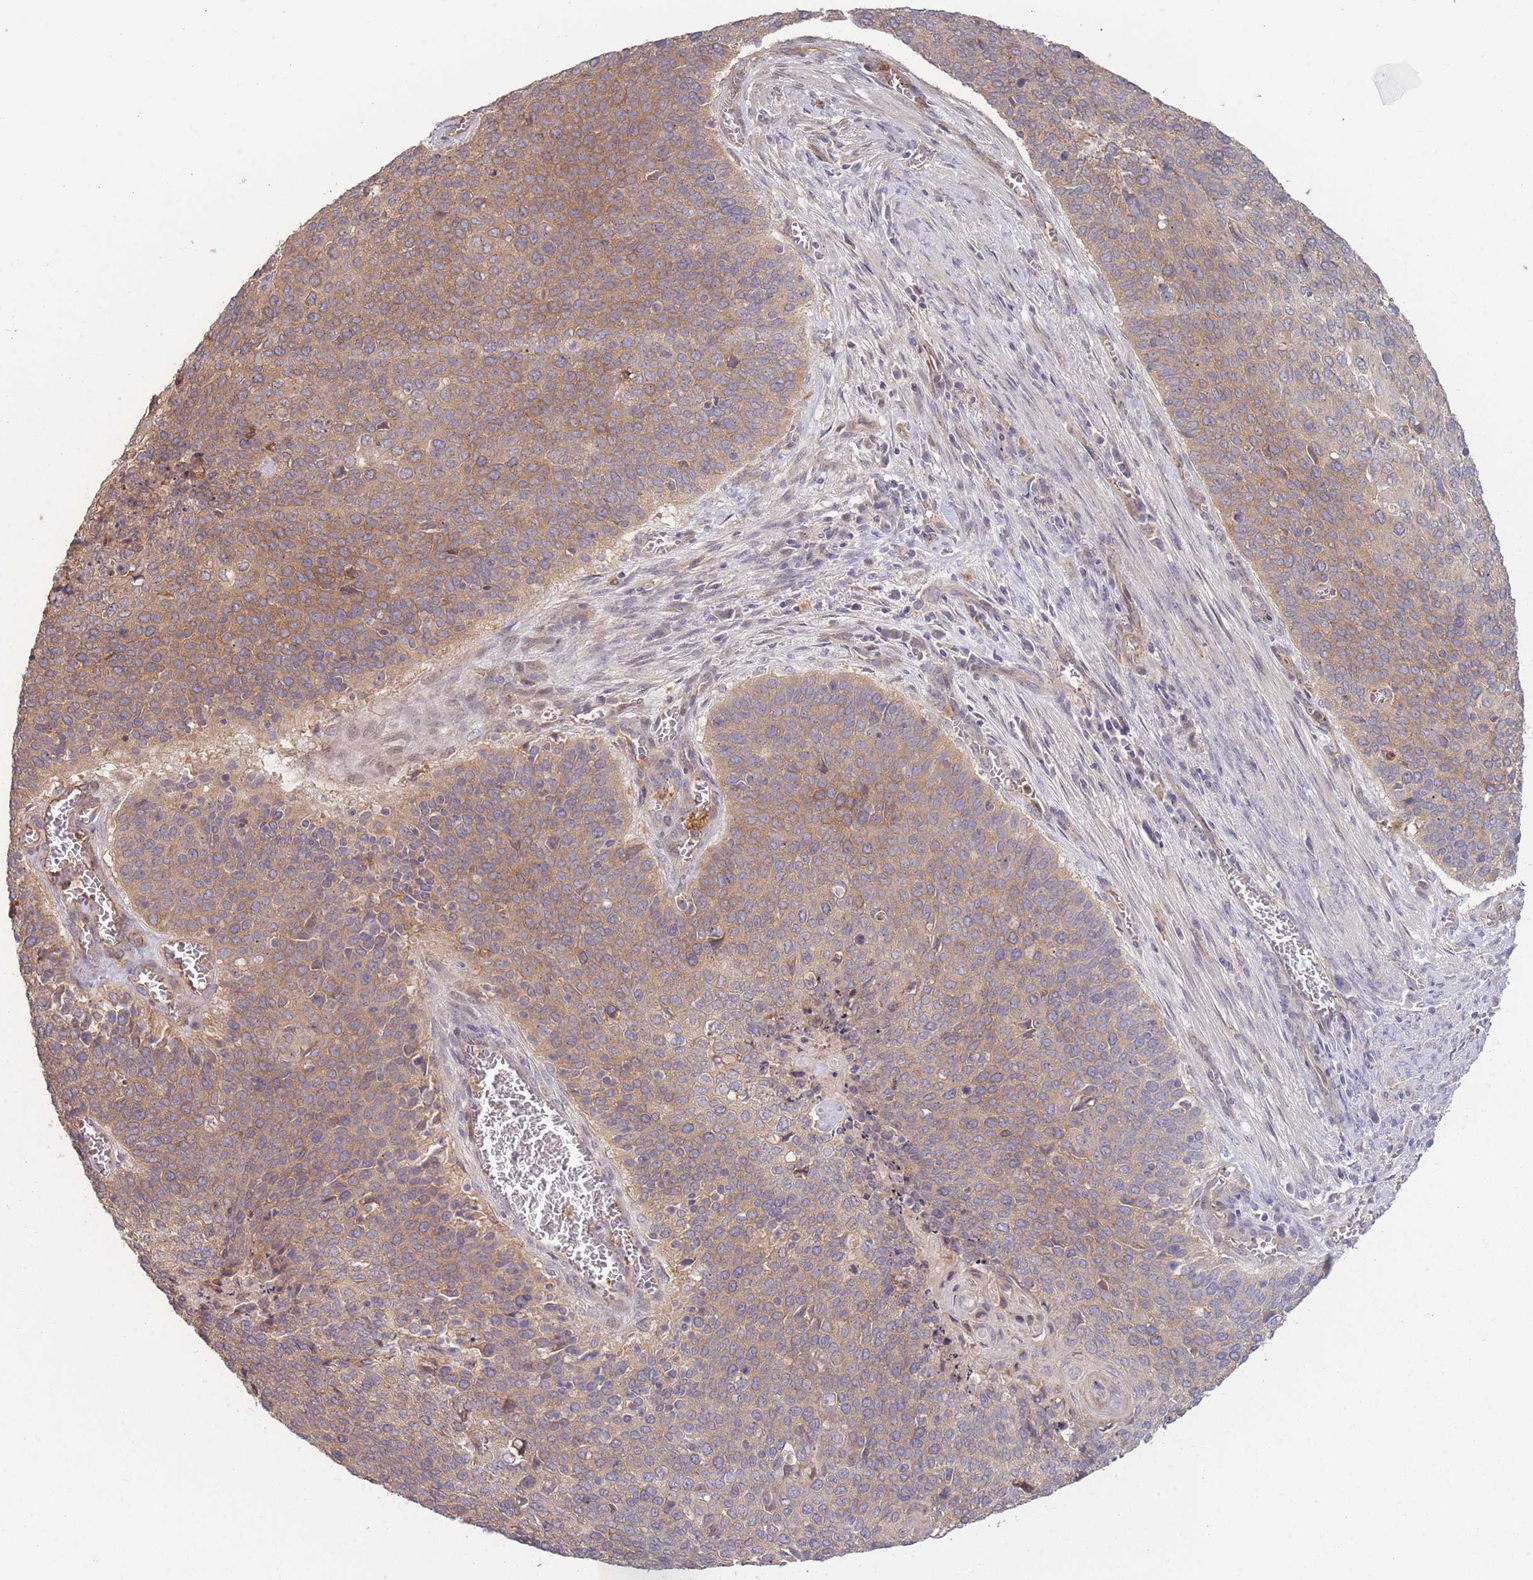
{"staining": {"intensity": "moderate", "quantity": ">75%", "location": "cytoplasmic/membranous"}, "tissue": "cervical cancer", "cell_type": "Tumor cells", "image_type": "cancer", "snomed": [{"axis": "morphology", "description": "Squamous cell carcinoma, NOS"}, {"axis": "topography", "description": "Cervix"}], "caption": "The immunohistochemical stain labels moderate cytoplasmic/membranous expression in tumor cells of cervical cancer tissue. Immunohistochemistry (ihc) stains the protein in brown and the nuclei are stained blue.", "gene": "STEAP3", "patient": {"sex": "female", "age": 39}}